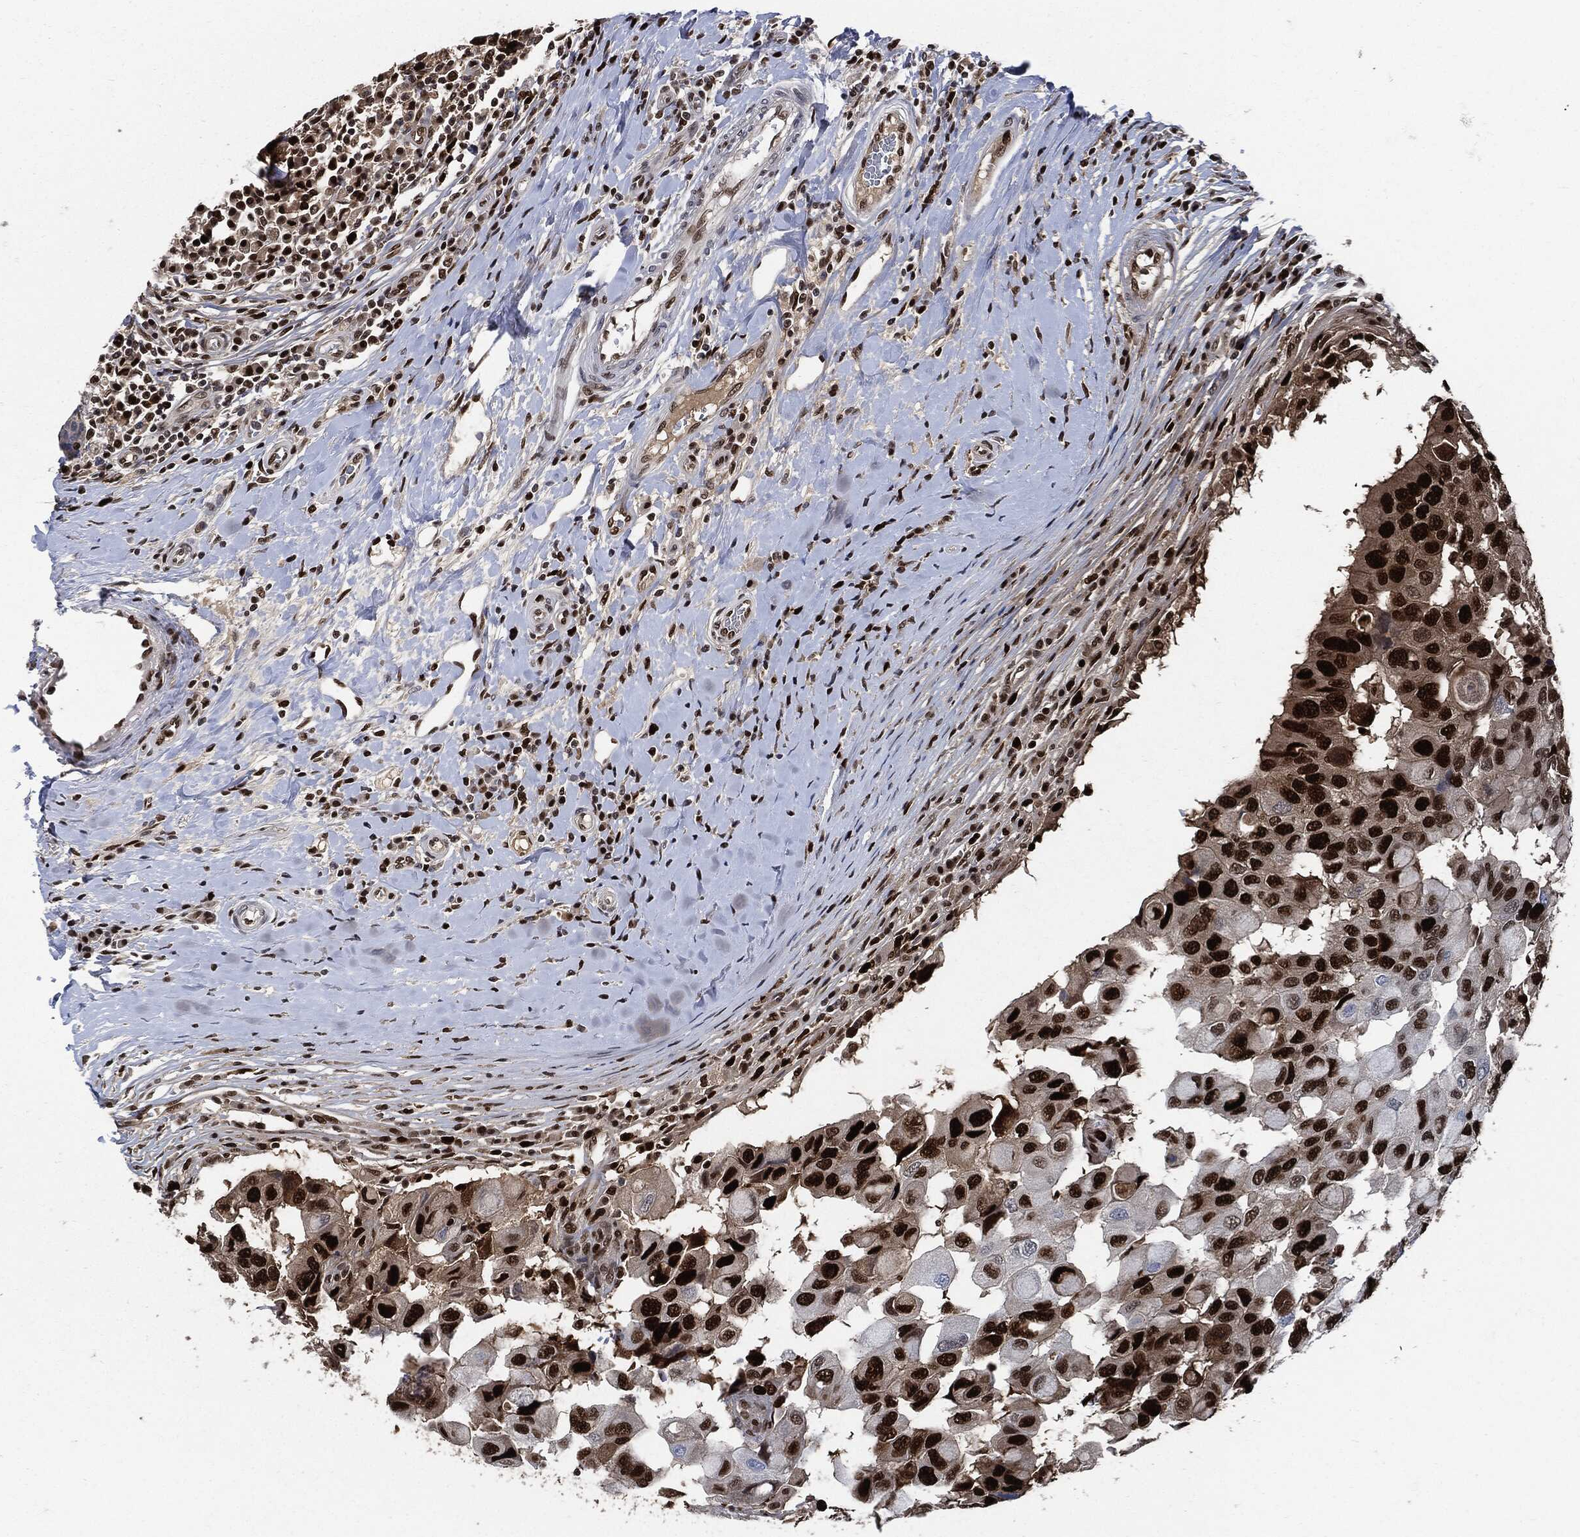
{"staining": {"intensity": "strong", "quantity": ">75%", "location": "nuclear"}, "tissue": "breast cancer", "cell_type": "Tumor cells", "image_type": "cancer", "snomed": [{"axis": "morphology", "description": "Duct carcinoma"}, {"axis": "topography", "description": "Breast"}], "caption": "Brown immunohistochemical staining in invasive ductal carcinoma (breast) shows strong nuclear positivity in approximately >75% of tumor cells.", "gene": "PCNA", "patient": {"sex": "female", "age": 27}}